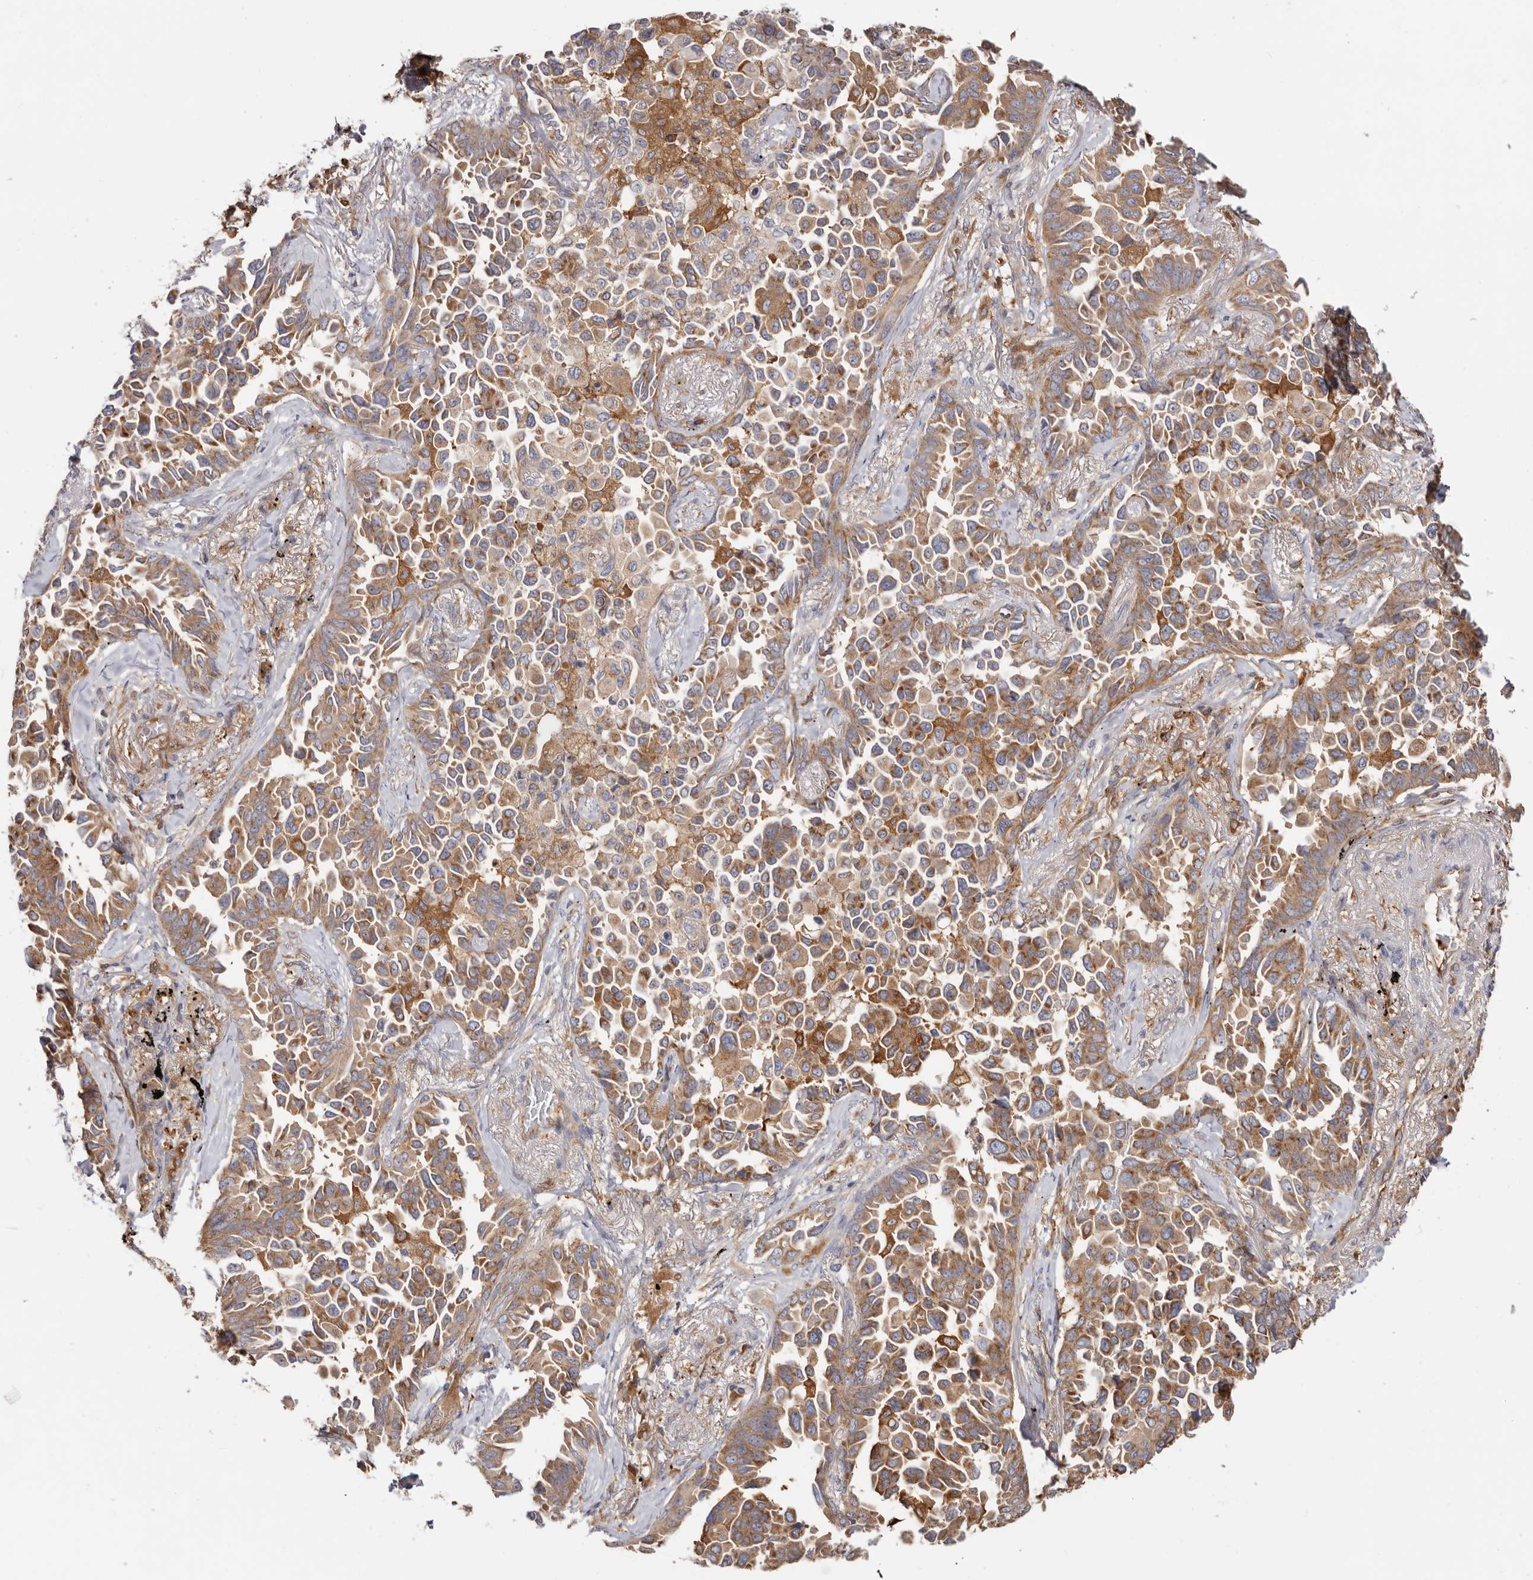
{"staining": {"intensity": "moderate", "quantity": ">75%", "location": "cytoplasmic/membranous"}, "tissue": "lung cancer", "cell_type": "Tumor cells", "image_type": "cancer", "snomed": [{"axis": "morphology", "description": "Adenocarcinoma, NOS"}, {"axis": "topography", "description": "Lung"}], "caption": "Protein expression analysis of lung cancer demonstrates moderate cytoplasmic/membranous staining in approximately >75% of tumor cells. (IHC, brightfield microscopy, high magnification).", "gene": "LAP3", "patient": {"sex": "female", "age": 67}}